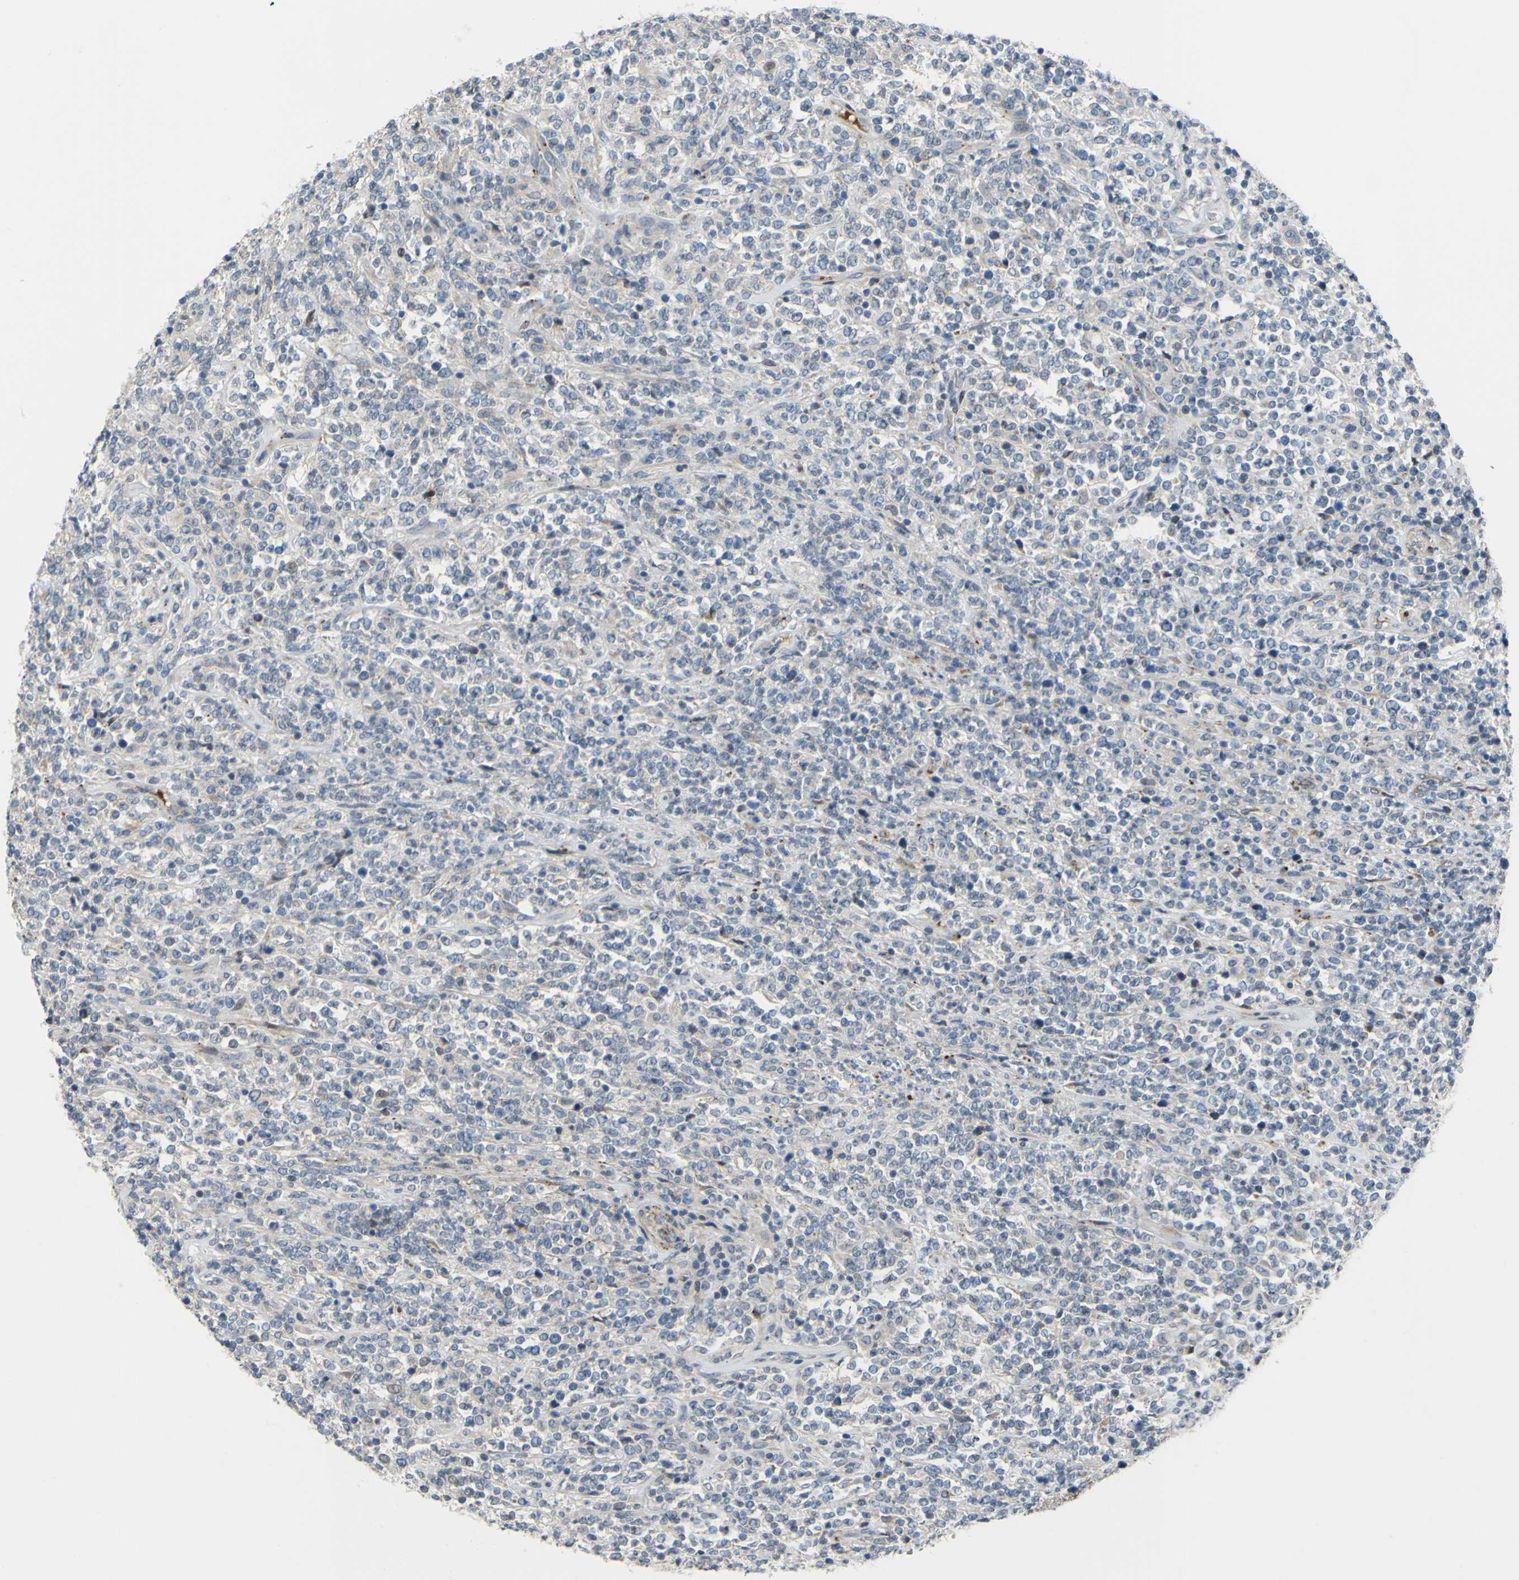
{"staining": {"intensity": "negative", "quantity": "none", "location": "none"}, "tissue": "lymphoma", "cell_type": "Tumor cells", "image_type": "cancer", "snomed": [{"axis": "morphology", "description": "Malignant lymphoma, non-Hodgkin's type, High grade"}, {"axis": "topography", "description": "Soft tissue"}], "caption": "The image shows no significant positivity in tumor cells of malignant lymphoma, non-Hodgkin's type (high-grade).", "gene": "ARHGAP1", "patient": {"sex": "male", "age": 18}}